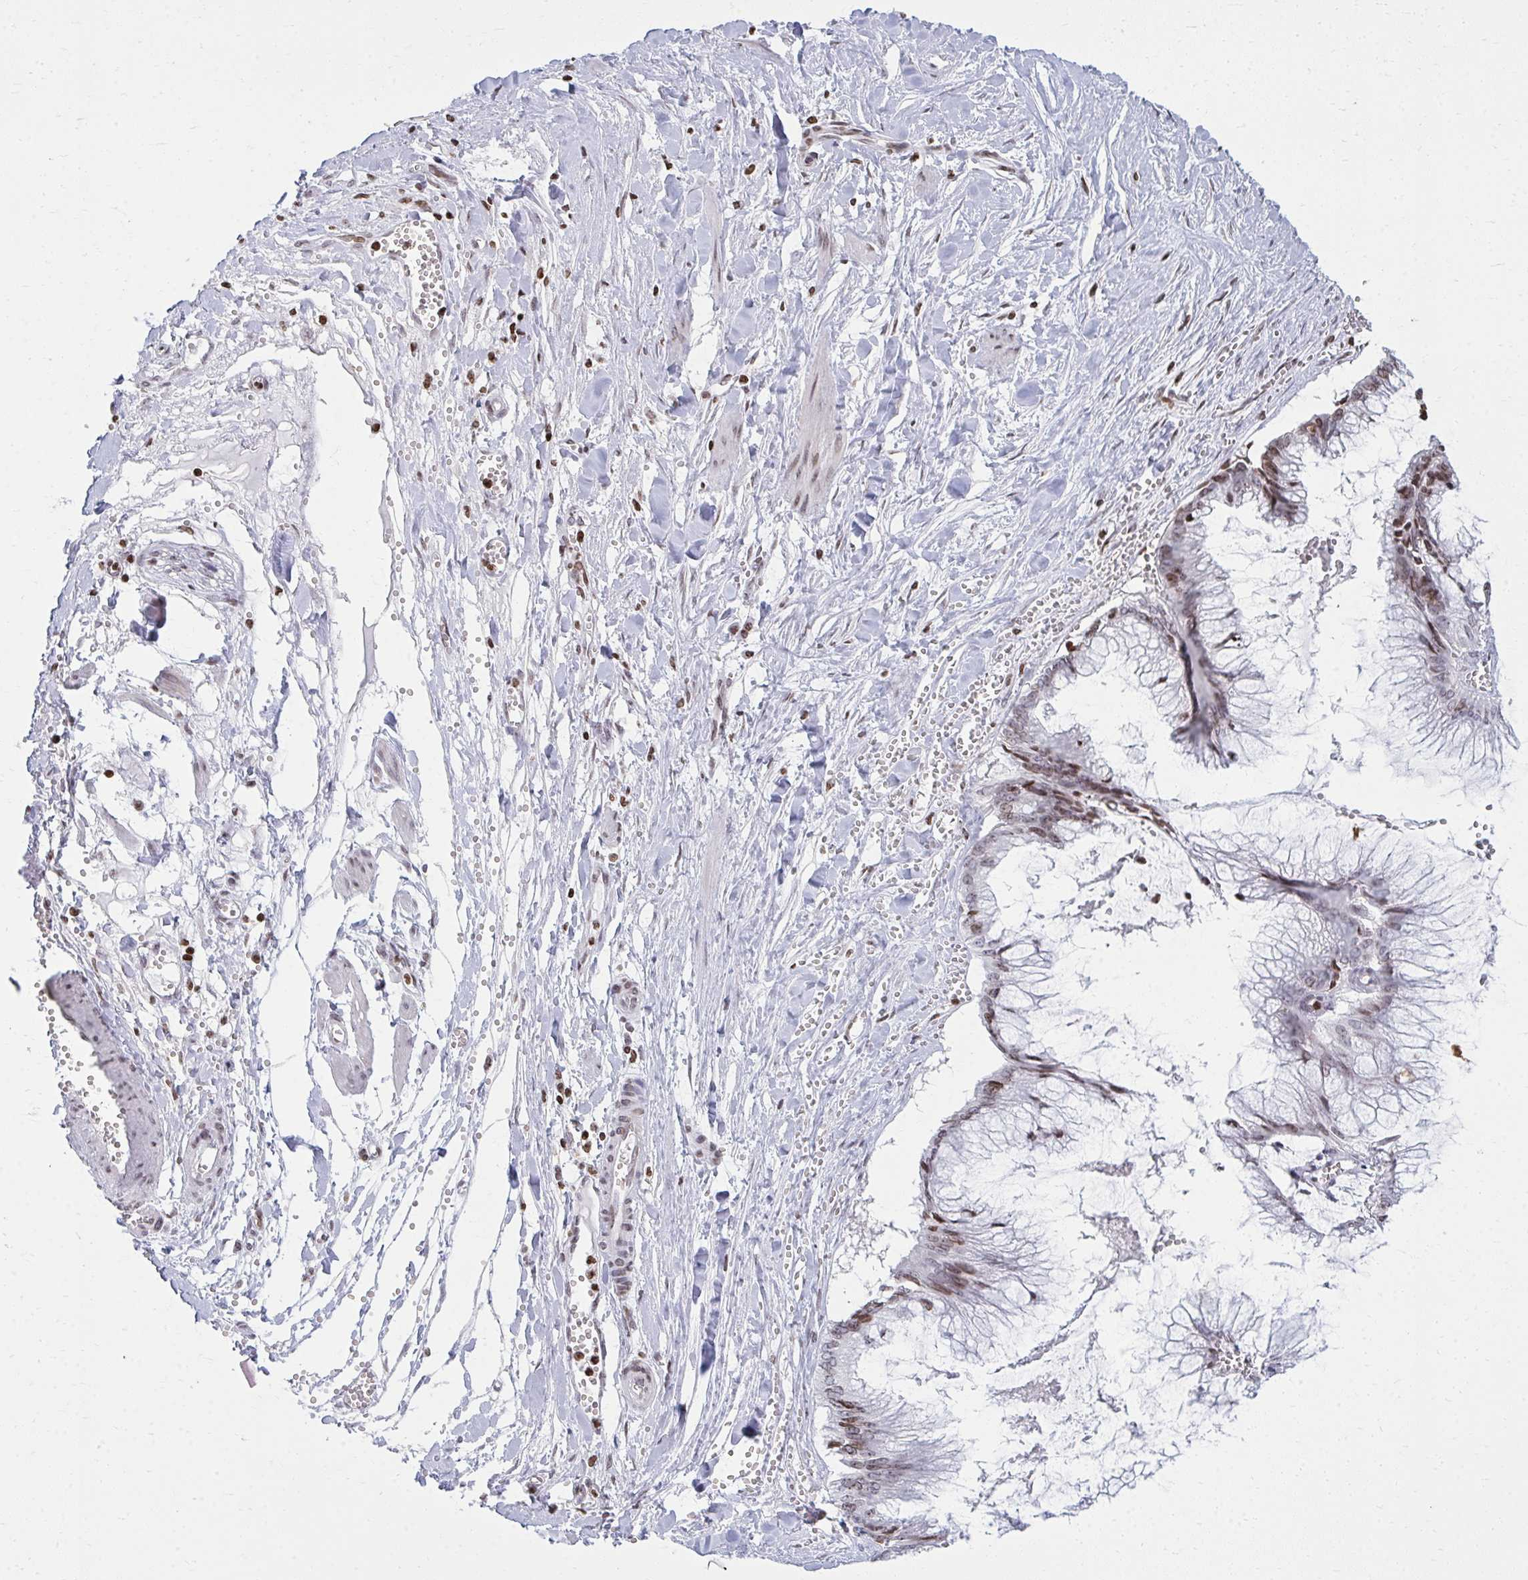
{"staining": {"intensity": "moderate", "quantity": "25%-75%", "location": "nuclear"}, "tissue": "ovarian cancer", "cell_type": "Tumor cells", "image_type": "cancer", "snomed": [{"axis": "morphology", "description": "Cystadenocarcinoma, mucinous, NOS"}, {"axis": "topography", "description": "Ovary"}], "caption": "IHC of ovarian cancer (mucinous cystadenocarcinoma) displays medium levels of moderate nuclear positivity in about 25%-75% of tumor cells.", "gene": "AP5M1", "patient": {"sex": "female", "age": 44}}